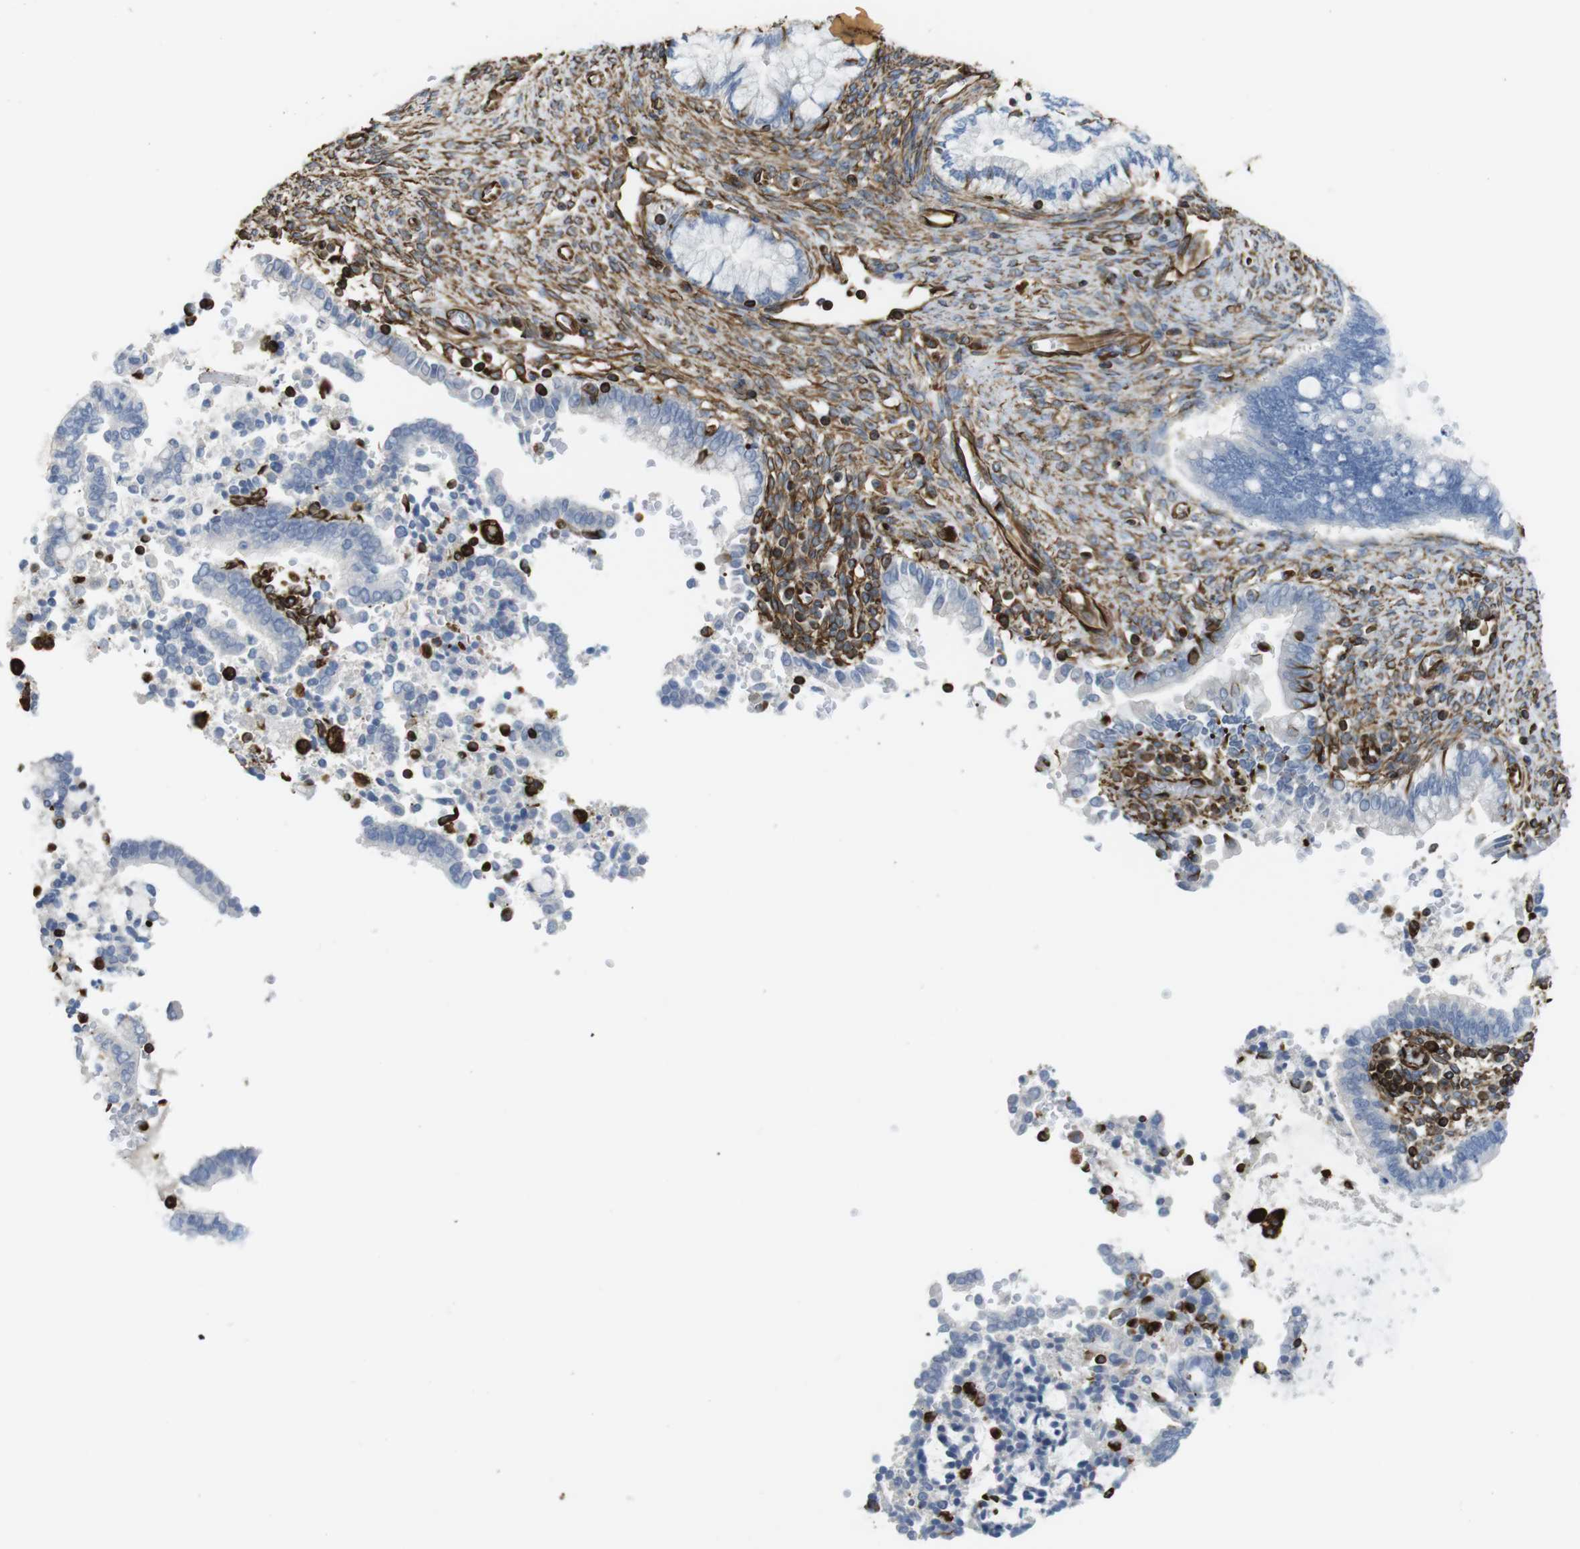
{"staining": {"intensity": "negative", "quantity": "none", "location": "none"}, "tissue": "cervical cancer", "cell_type": "Tumor cells", "image_type": "cancer", "snomed": [{"axis": "morphology", "description": "Adenocarcinoma, NOS"}, {"axis": "topography", "description": "Cervix"}], "caption": "An IHC photomicrograph of cervical adenocarcinoma is shown. There is no staining in tumor cells of cervical adenocarcinoma.", "gene": "RALGPS1", "patient": {"sex": "female", "age": 44}}